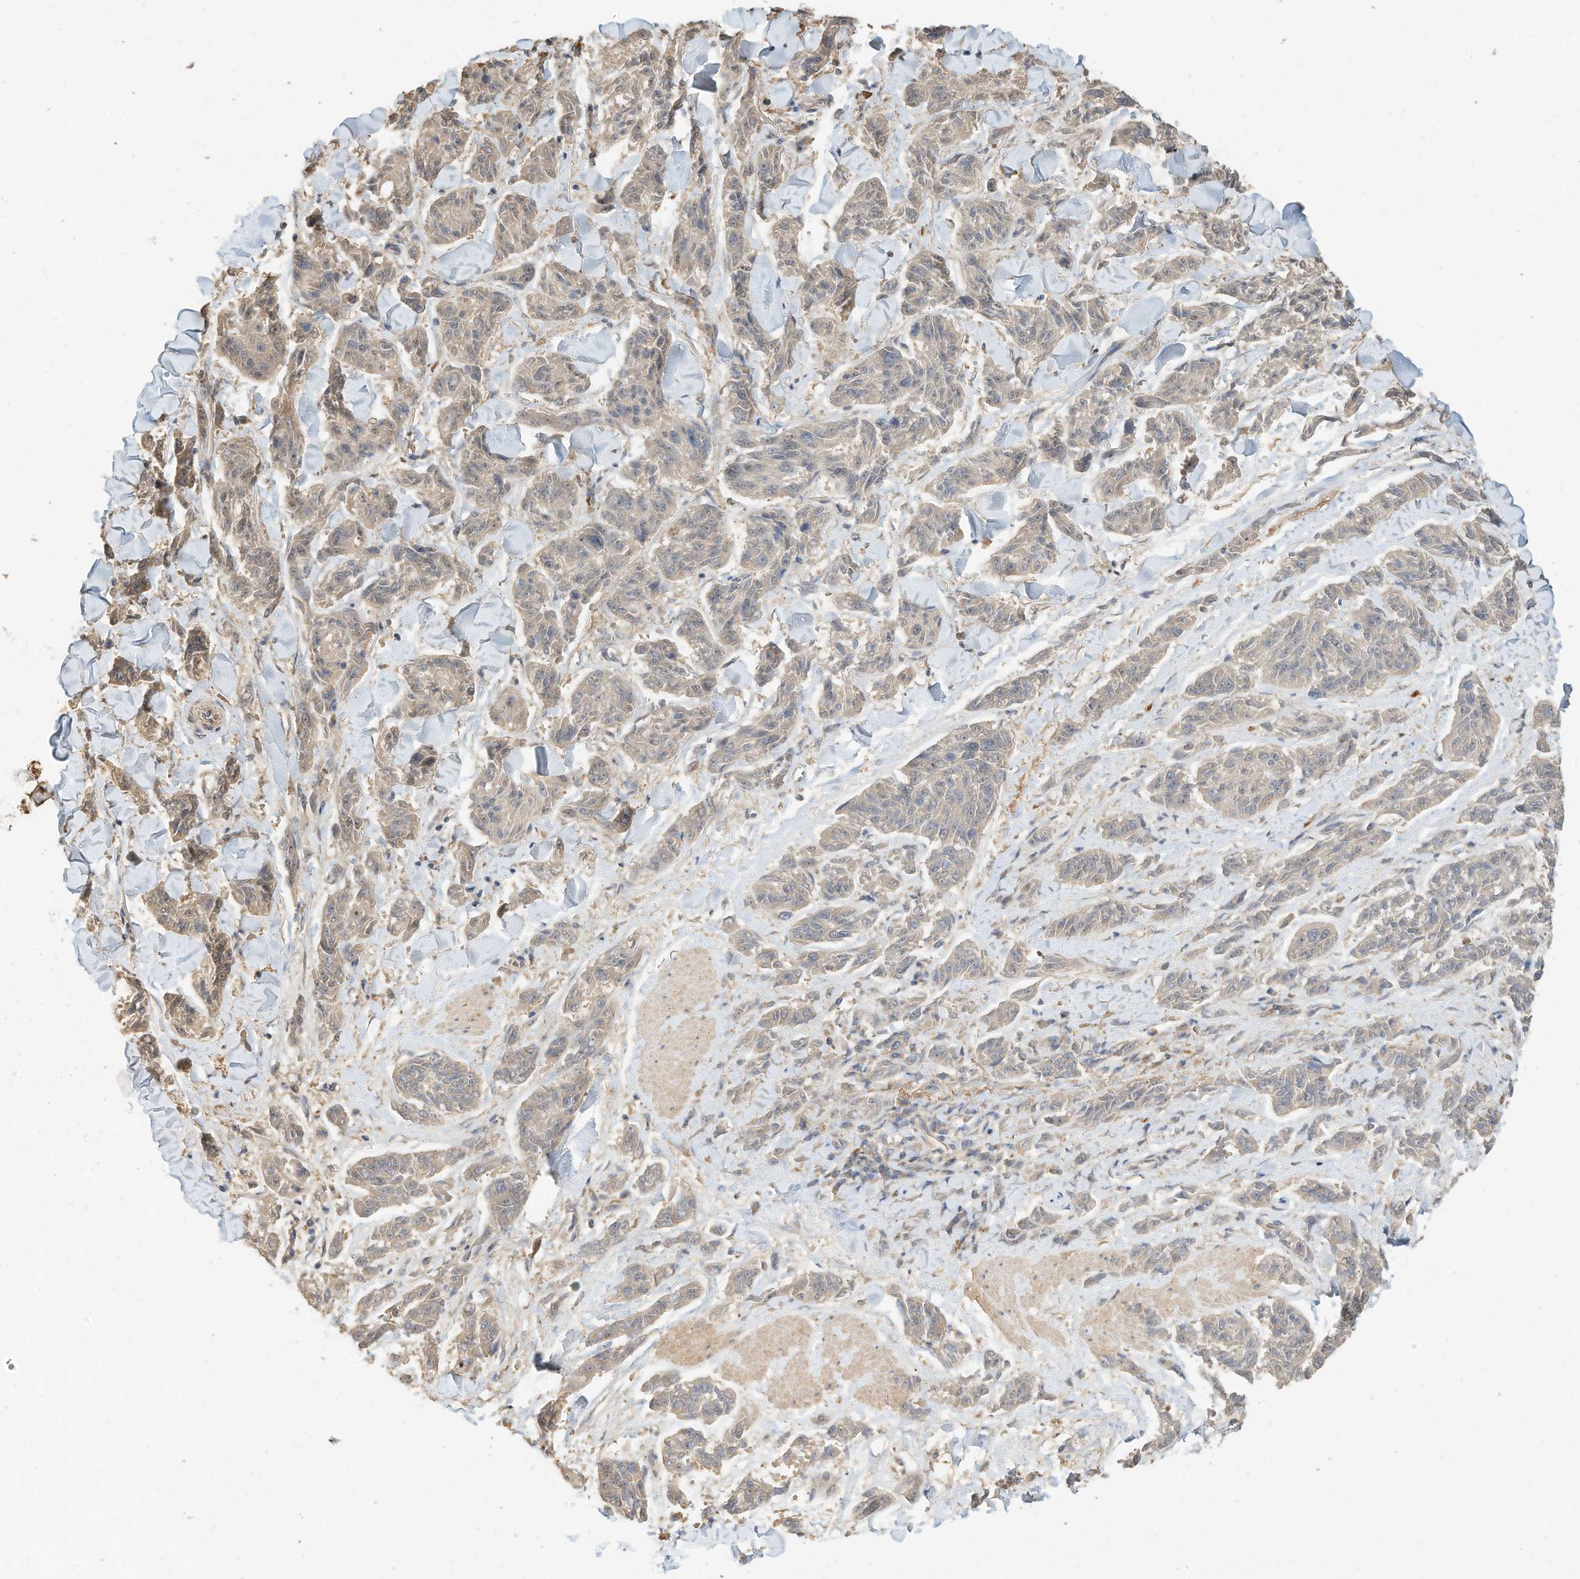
{"staining": {"intensity": "weak", "quantity": "25%-75%", "location": "cytoplasmic/membranous"}, "tissue": "melanoma", "cell_type": "Tumor cells", "image_type": "cancer", "snomed": [{"axis": "morphology", "description": "Malignant melanoma, NOS"}, {"axis": "topography", "description": "Skin"}], "caption": "IHC (DAB (3,3'-diaminobenzidine)) staining of melanoma demonstrates weak cytoplasmic/membranous protein staining in approximately 25%-75% of tumor cells.", "gene": "OFD1", "patient": {"sex": "male", "age": 53}}